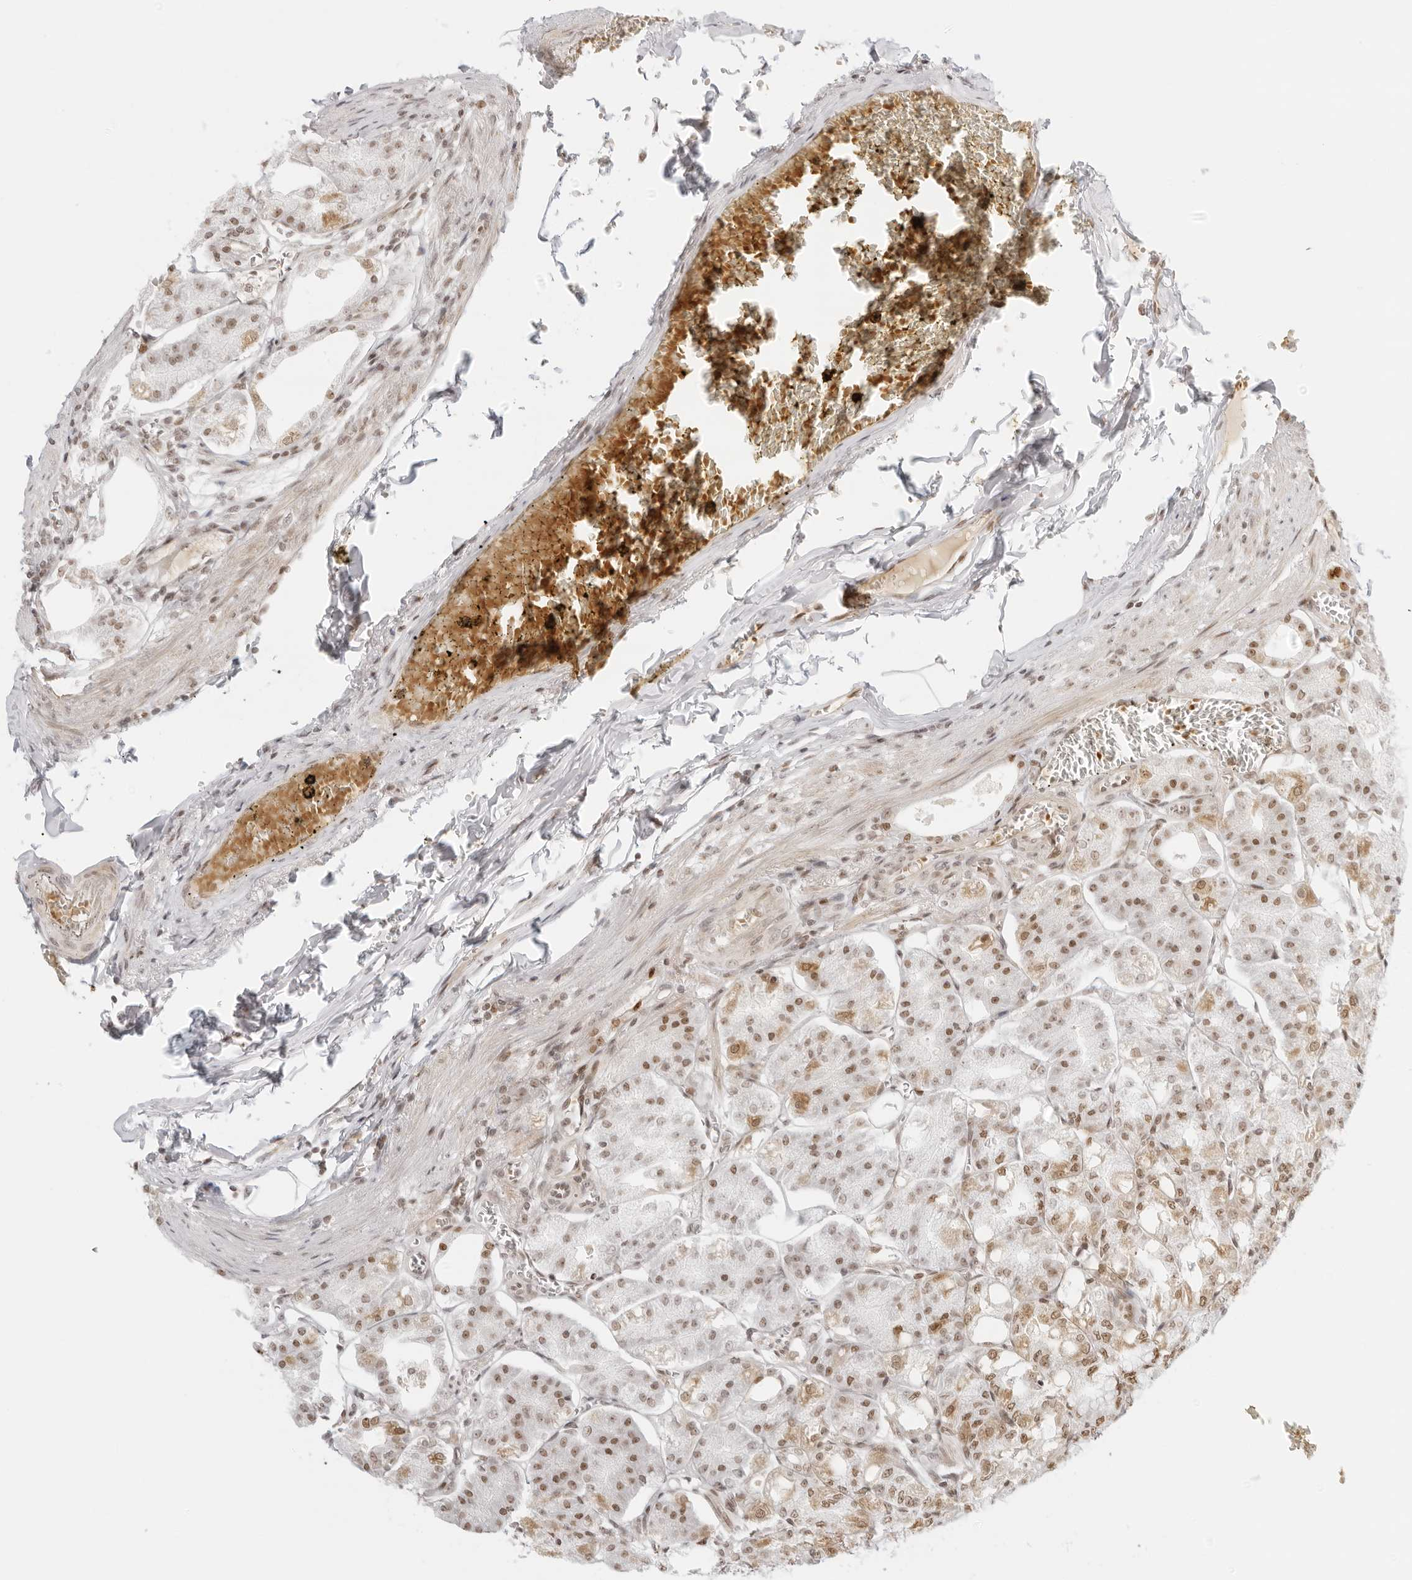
{"staining": {"intensity": "moderate", "quantity": ">75%", "location": "nuclear"}, "tissue": "stomach", "cell_type": "Glandular cells", "image_type": "normal", "snomed": [{"axis": "morphology", "description": "Normal tissue, NOS"}, {"axis": "topography", "description": "Stomach, lower"}], "caption": "Immunohistochemistry (DAB) staining of unremarkable stomach shows moderate nuclear protein expression in approximately >75% of glandular cells.", "gene": "RCC1", "patient": {"sex": "male", "age": 71}}